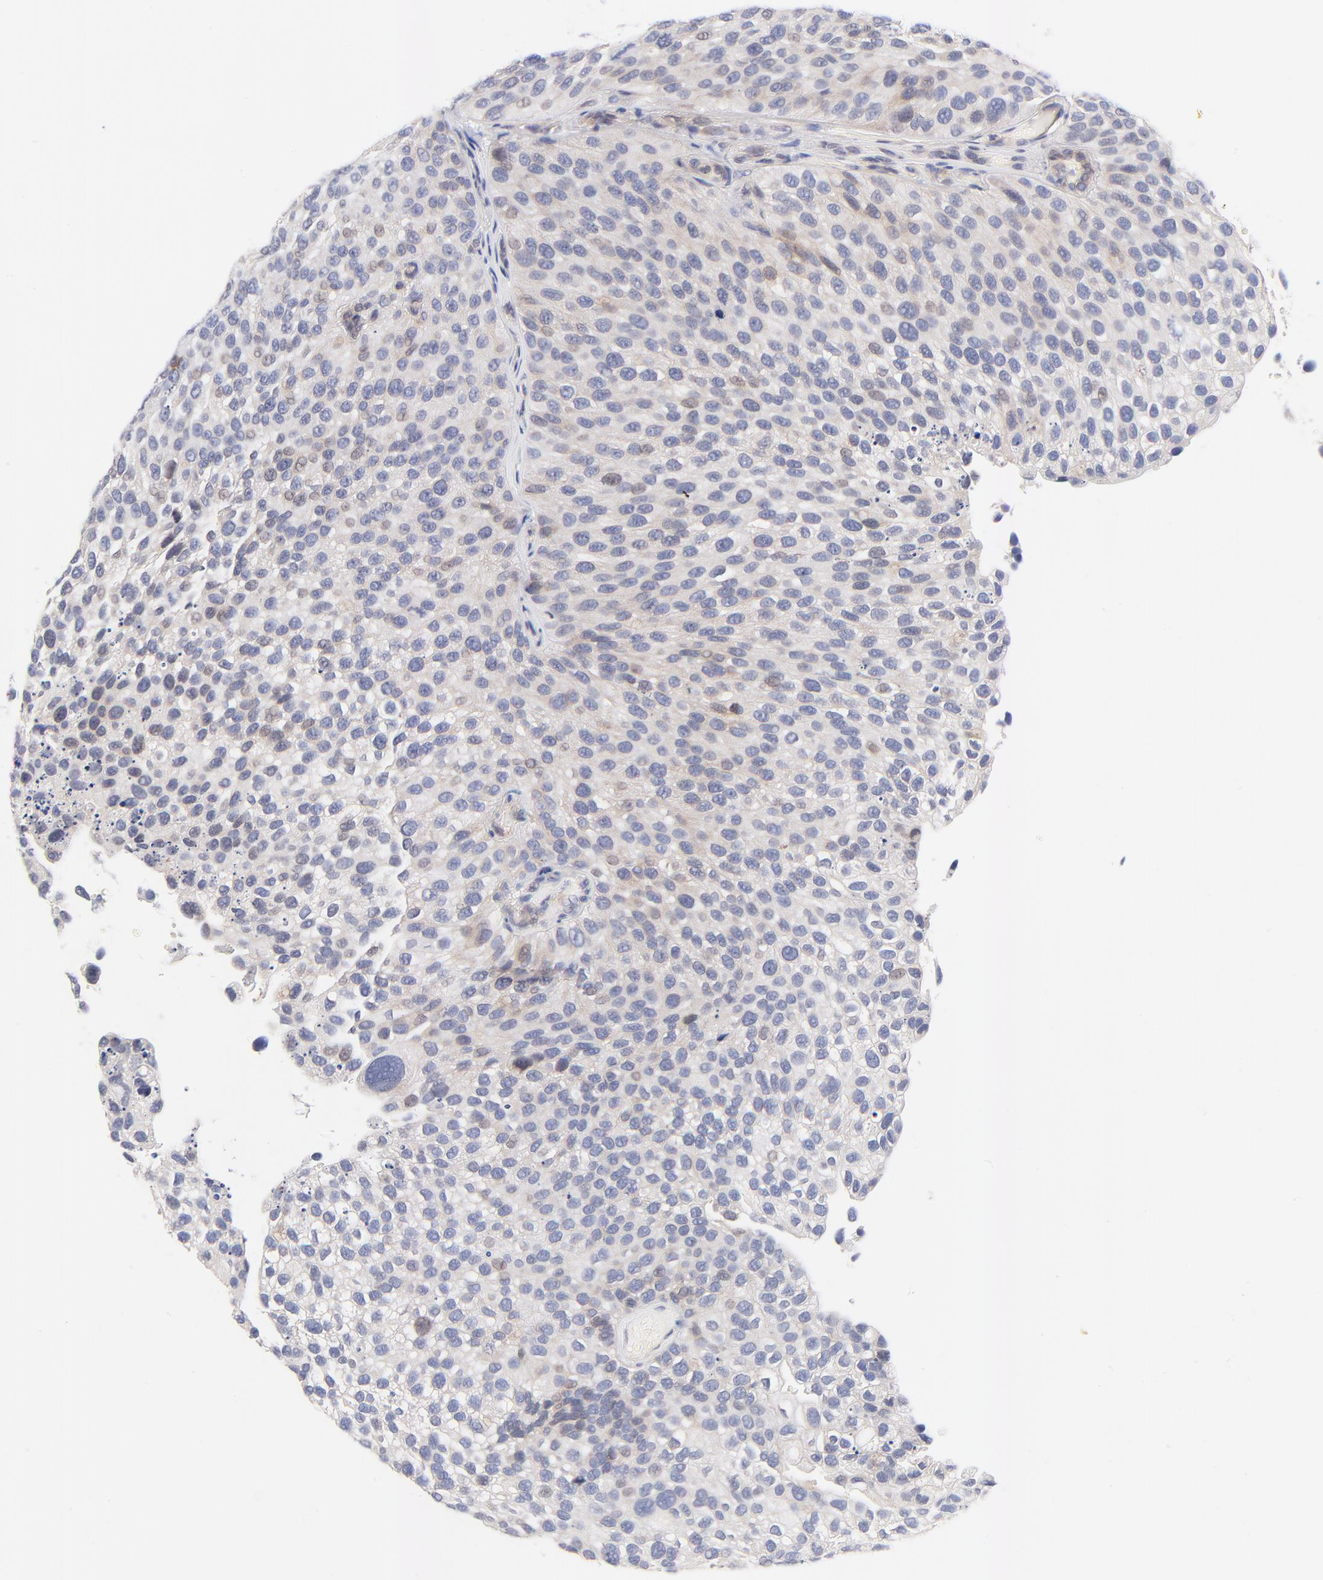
{"staining": {"intensity": "weak", "quantity": "<25%", "location": "nuclear"}, "tissue": "urothelial cancer", "cell_type": "Tumor cells", "image_type": "cancer", "snomed": [{"axis": "morphology", "description": "Urothelial carcinoma, High grade"}, {"axis": "topography", "description": "Urinary bladder"}], "caption": "Immunohistochemistry photomicrograph of high-grade urothelial carcinoma stained for a protein (brown), which reveals no expression in tumor cells. The staining was performed using DAB (3,3'-diaminobenzidine) to visualize the protein expression in brown, while the nuclei were stained in blue with hematoxylin (Magnification: 20x).", "gene": "AFF2", "patient": {"sex": "male", "age": 72}}